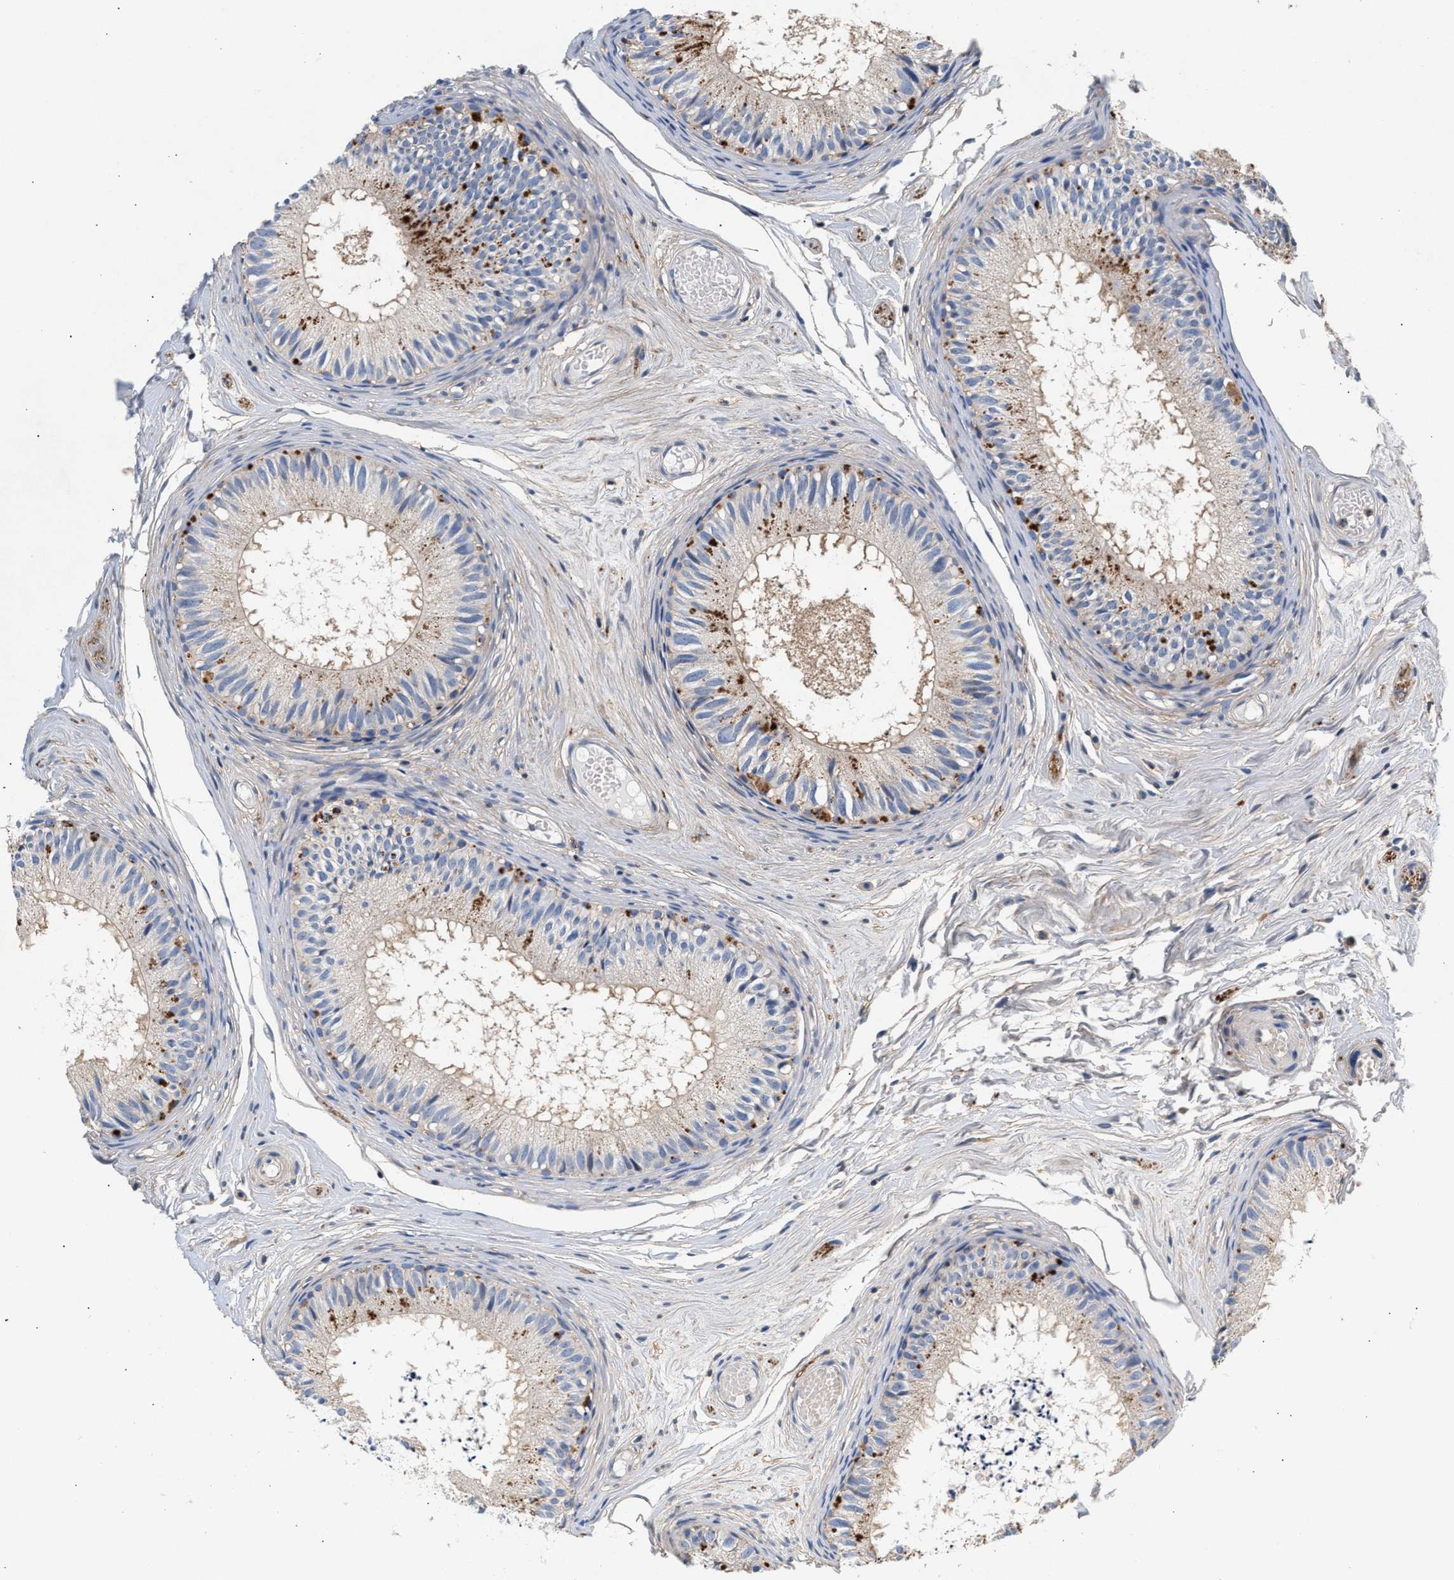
{"staining": {"intensity": "moderate", "quantity": "<25%", "location": "cytoplasmic/membranous"}, "tissue": "epididymis", "cell_type": "Glandular cells", "image_type": "normal", "snomed": [{"axis": "morphology", "description": "Normal tissue, NOS"}, {"axis": "topography", "description": "Epididymis"}], "caption": "The image displays immunohistochemical staining of benign epididymis. There is moderate cytoplasmic/membranous expression is identified in approximately <25% of glandular cells.", "gene": "GNAI3", "patient": {"sex": "male", "age": 46}}